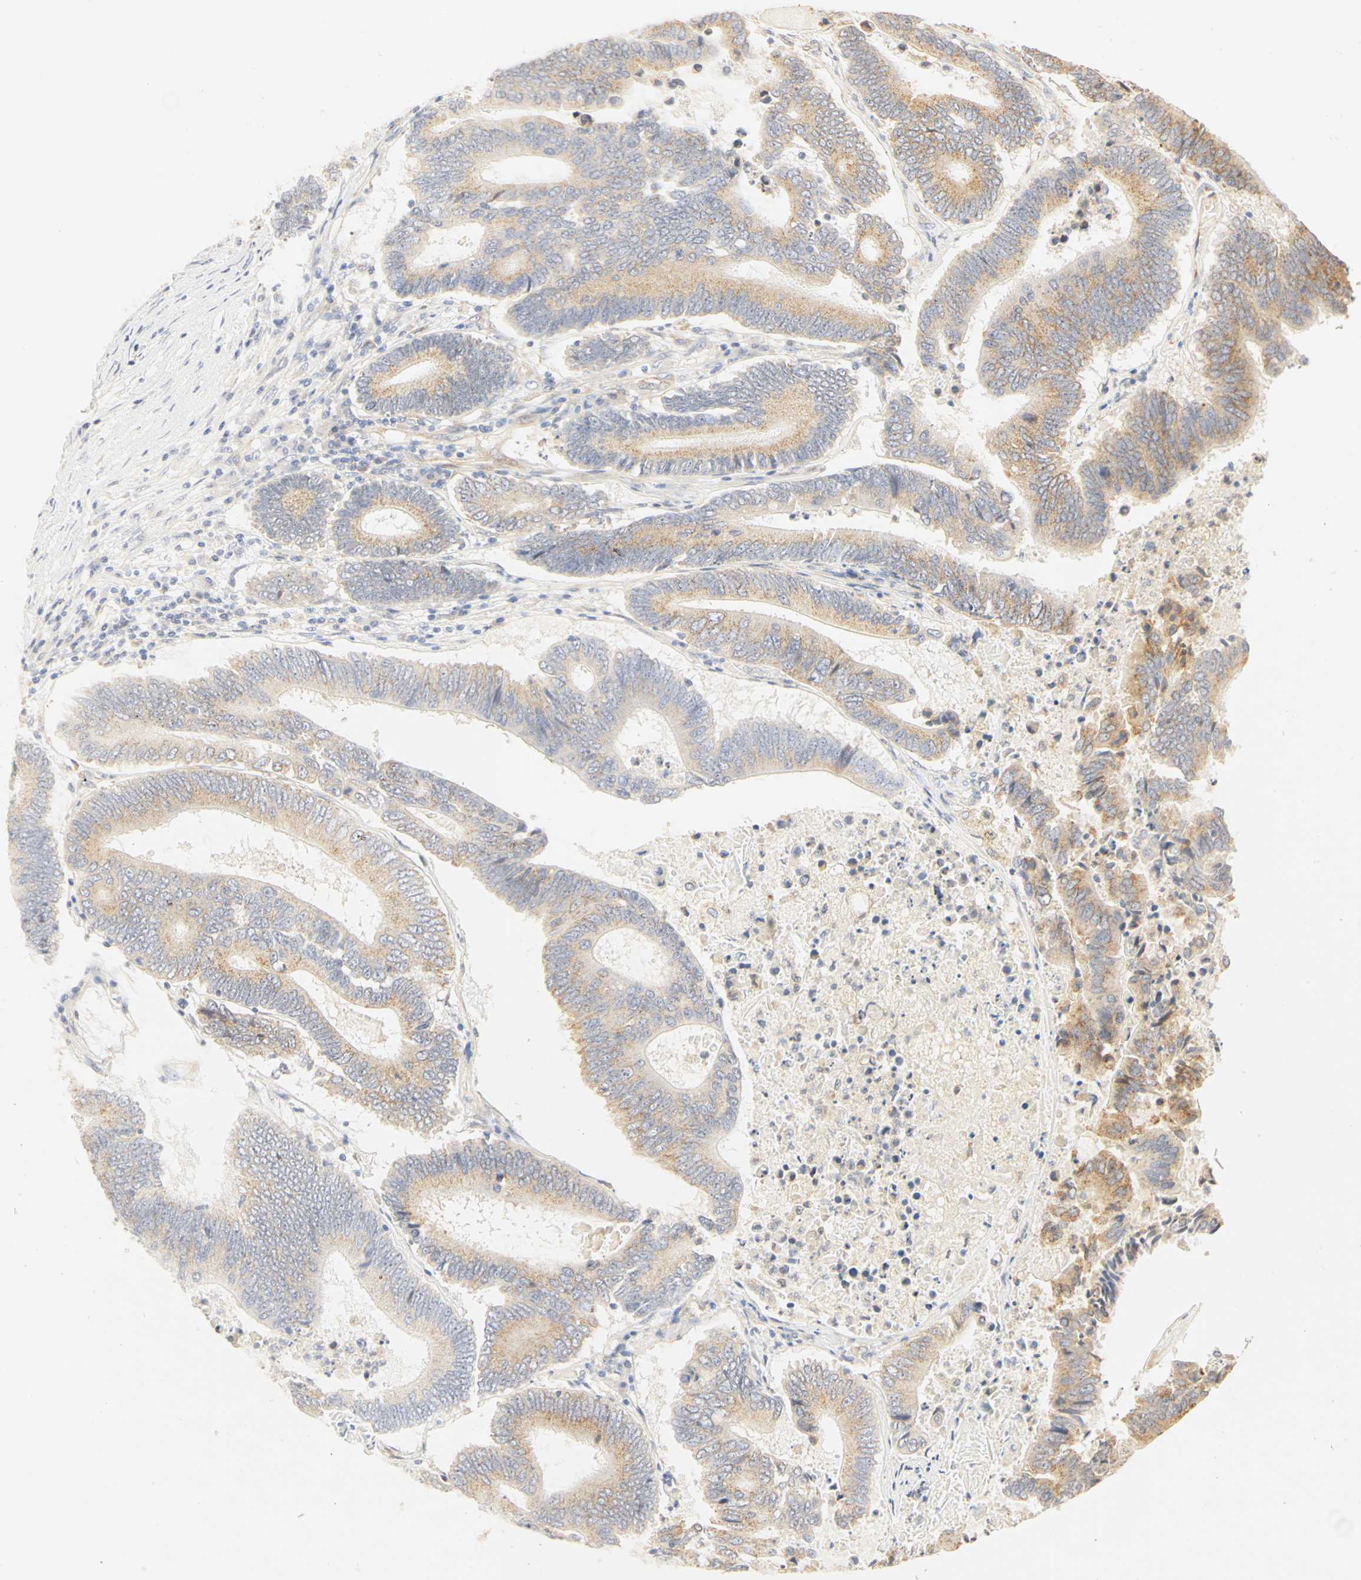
{"staining": {"intensity": "moderate", "quantity": ">75%", "location": "cytoplasmic/membranous"}, "tissue": "colorectal cancer", "cell_type": "Tumor cells", "image_type": "cancer", "snomed": [{"axis": "morphology", "description": "Adenocarcinoma, NOS"}, {"axis": "topography", "description": "Colon"}], "caption": "Adenocarcinoma (colorectal) tissue reveals moderate cytoplasmic/membranous expression in about >75% of tumor cells", "gene": "GNRH2", "patient": {"sex": "female", "age": 78}}